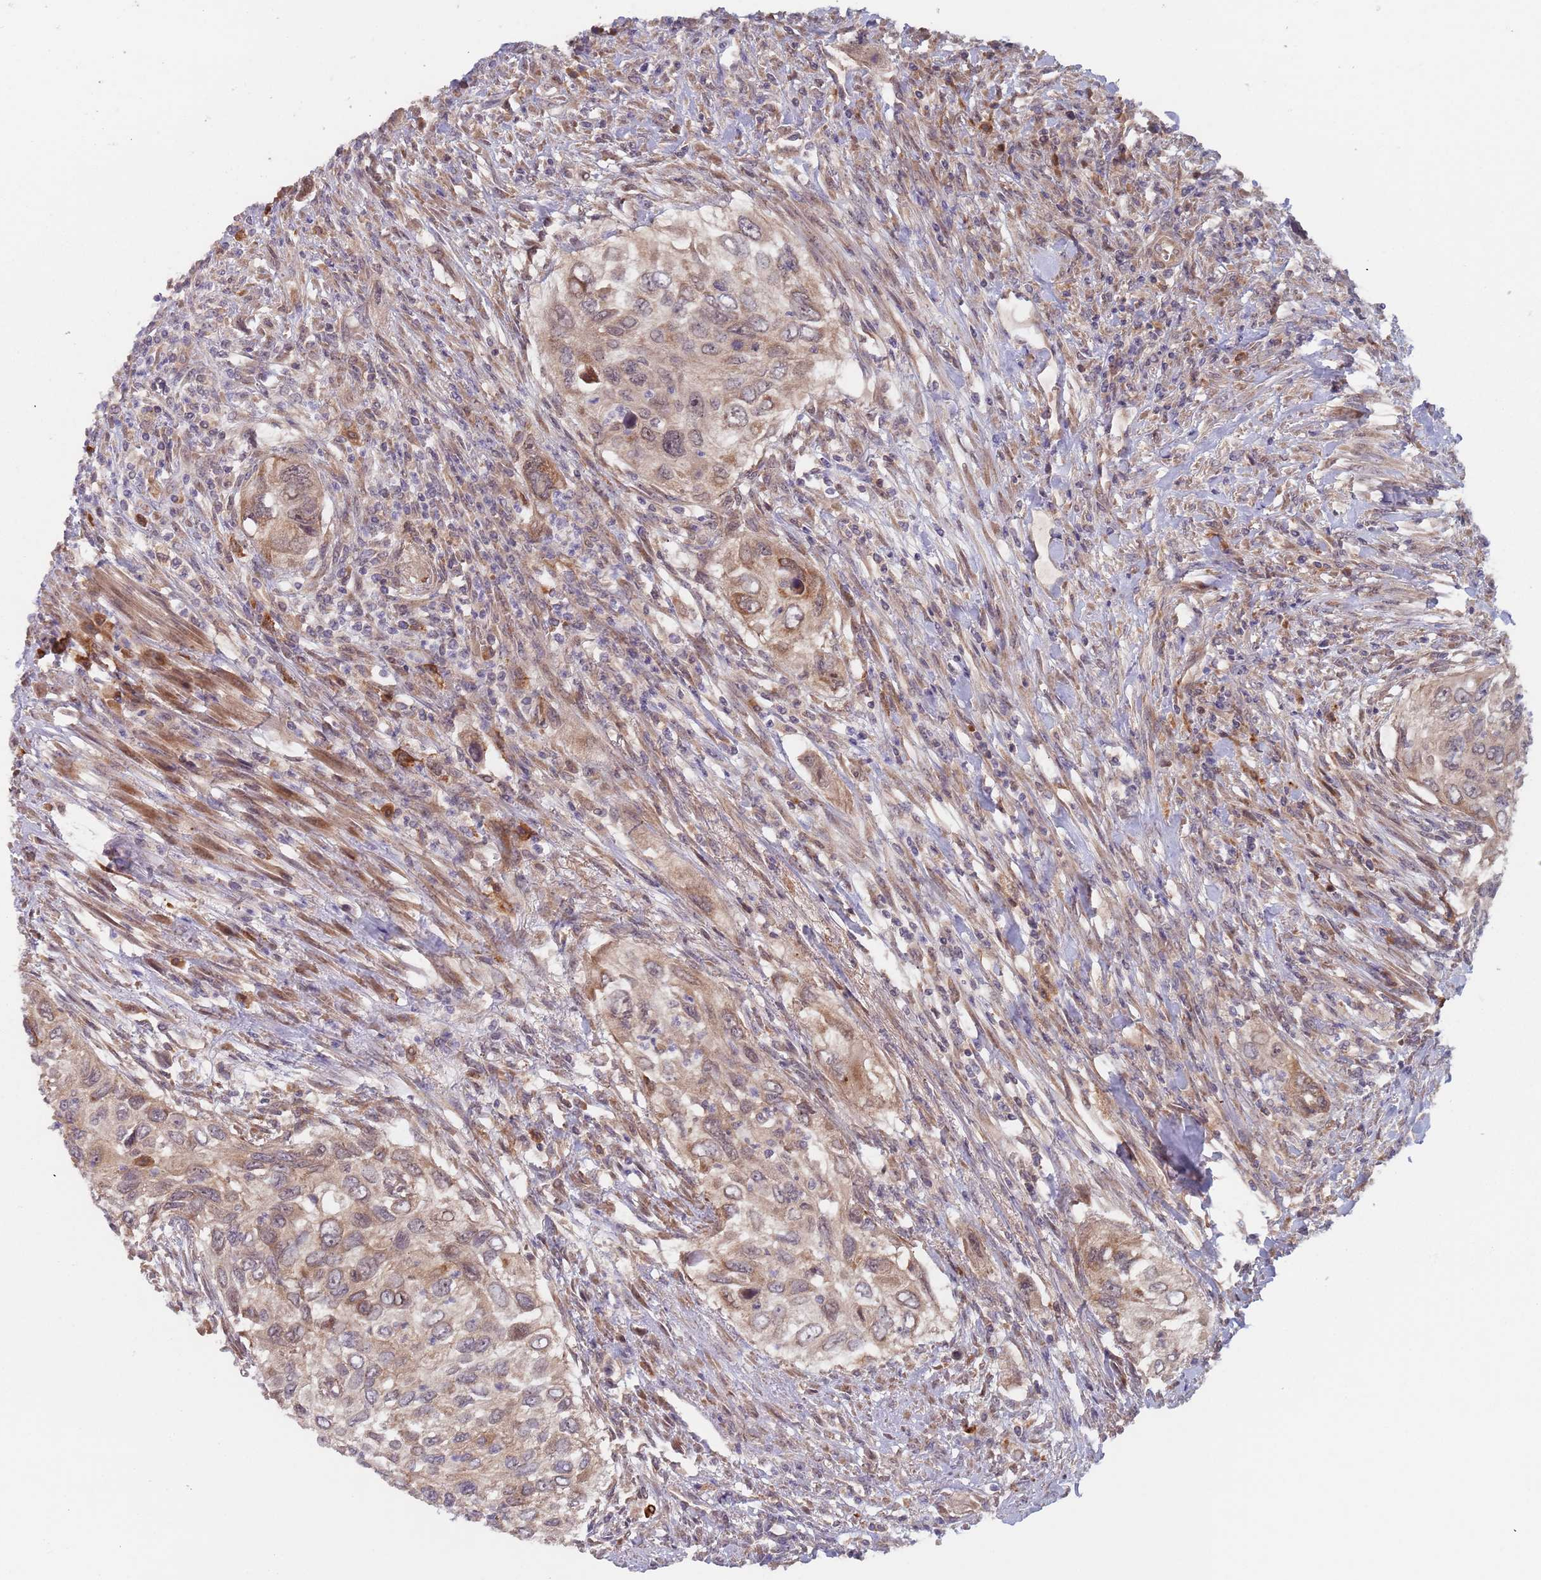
{"staining": {"intensity": "weak", "quantity": ">75%", "location": "cytoplasmic/membranous"}, "tissue": "urothelial cancer", "cell_type": "Tumor cells", "image_type": "cancer", "snomed": [{"axis": "morphology", "description": "Urothelial carcinoma, High grade"}, {"axis": "topography", "description": "Urinary bladder"}], "caption": "Immunohistochemistry (IHC) of urothelial cancer demonstrates low levels of weak cytoplasmic/membranous positivity in approximately >75% of tumor cells. Nuclei are stained in blue.", "gene": "ZNF140", "patient": {"sex": "female", "age": 60}}